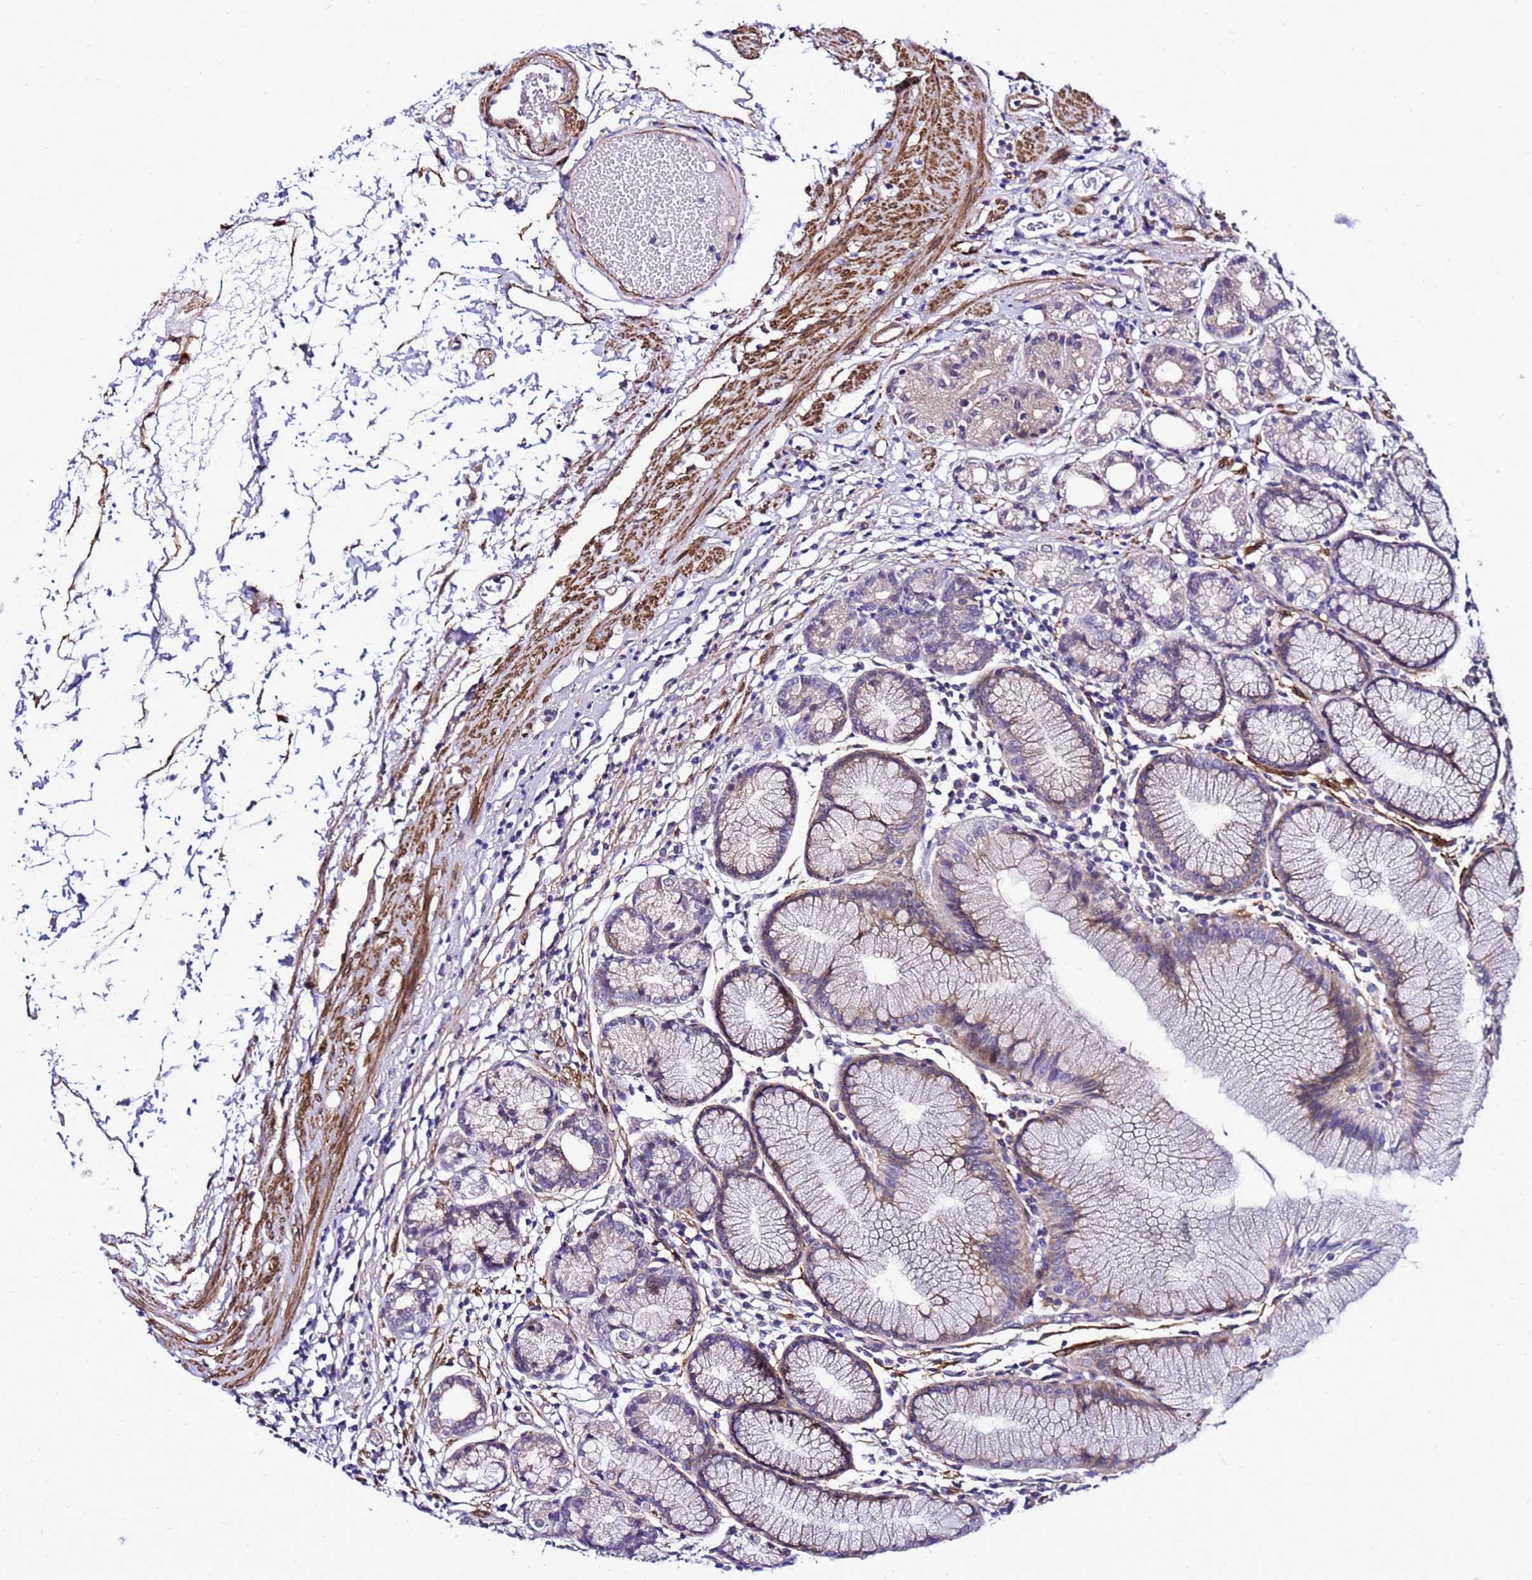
{"staining": {"intensity": "weak", "quantity": "<25%", "location": "cytoplasmic/membranous"}, "tissue": "stomach", "cell_type": "Glandular cells", "image_type": "normal", "snomed": [{"axis": "morphology", "description": "Normal tissue, NOS"}, {"axis": "topography", "description": "Stomach"}], "caption": "Micrograph shows no protein staining in glandular cells of normal stomach. The staining was performed using DAB to visualize the protein expression in brown, while the nuclei were stained in blue with hematoxylin (Magnification: 20x).", "gene": "GZF1", "patient": {"sex": "female", "age": 57}}